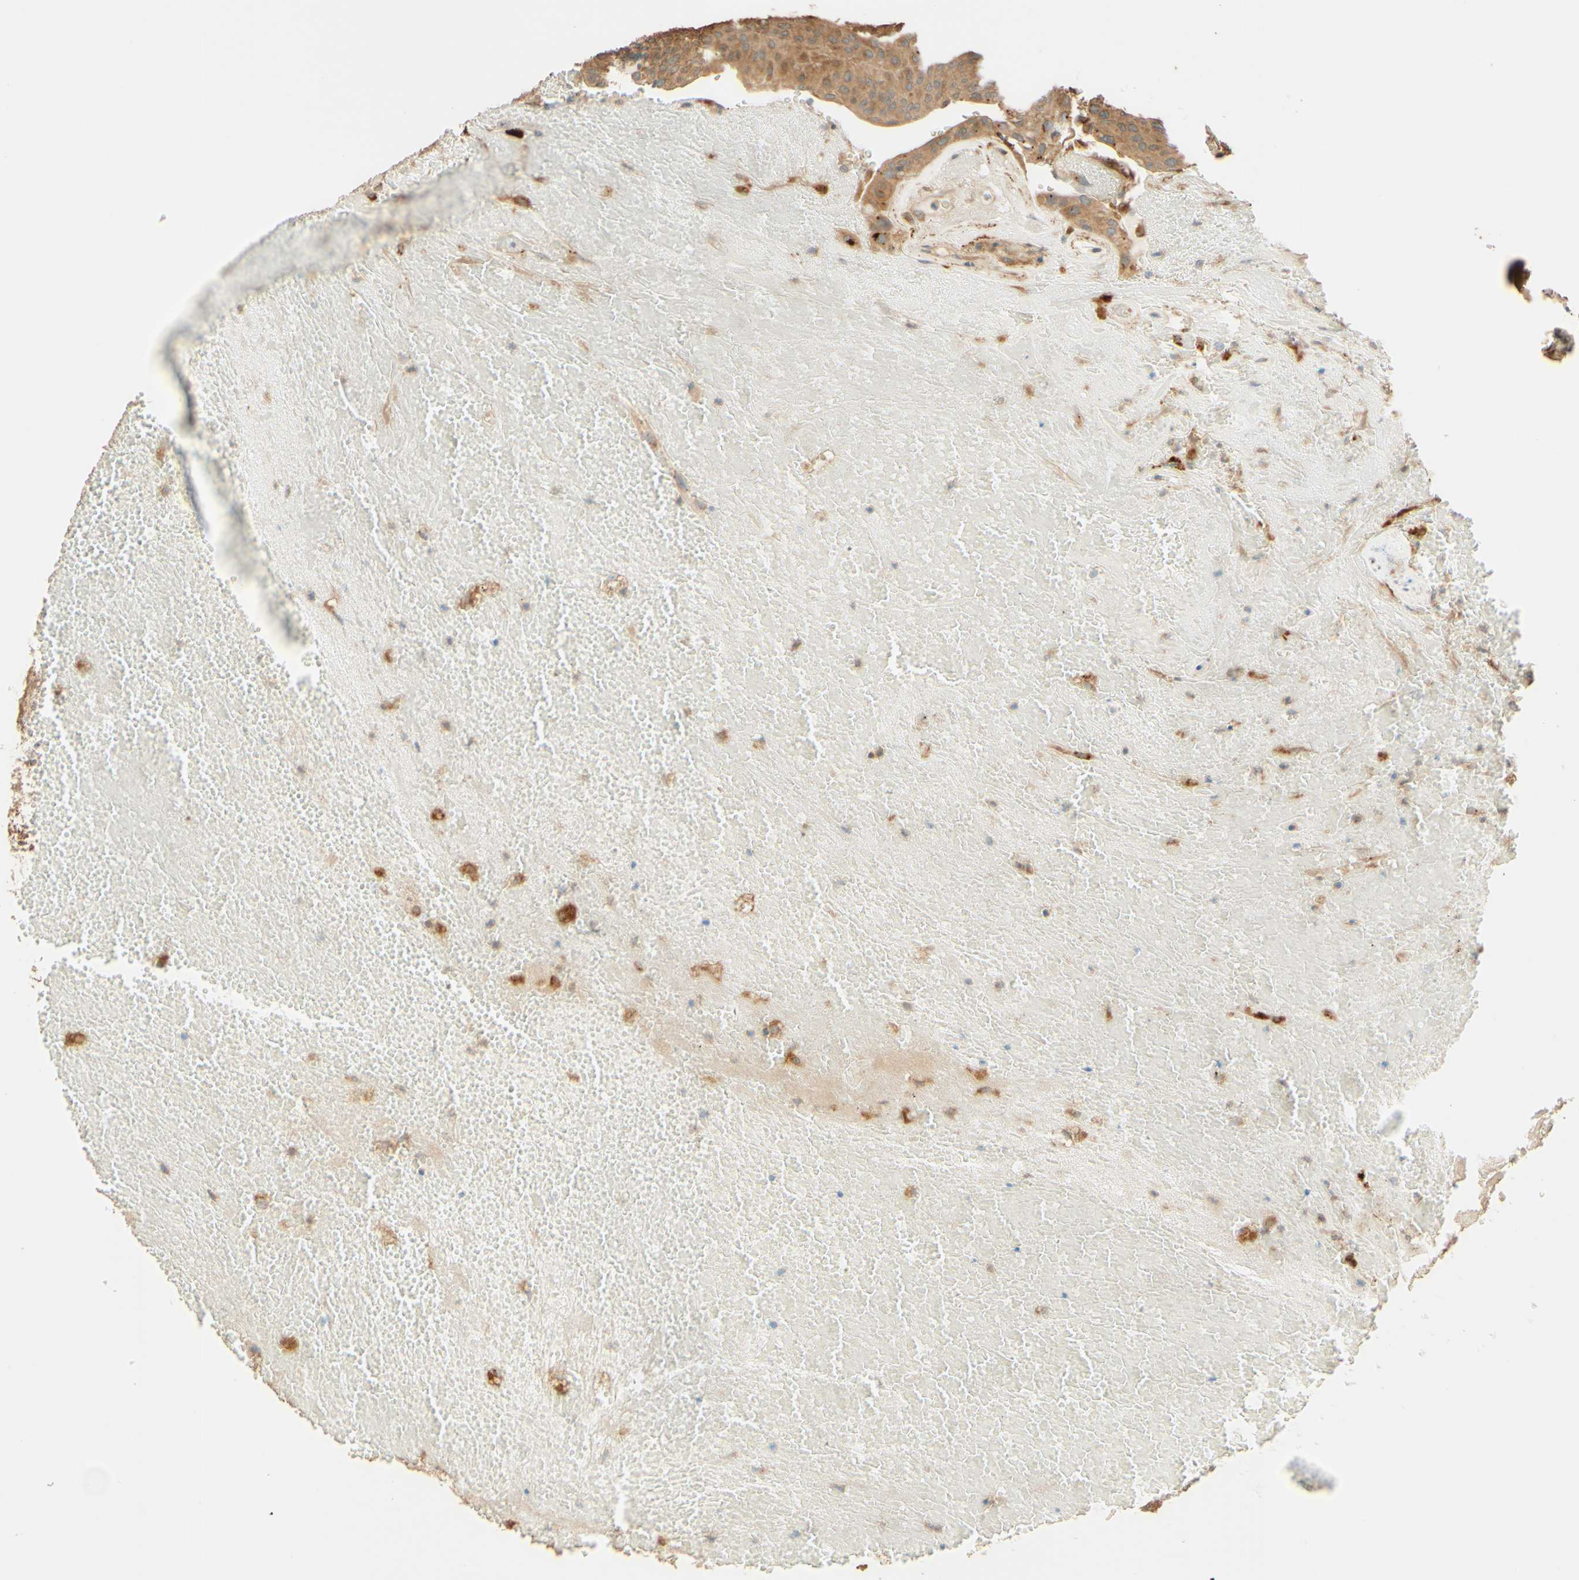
{"staining": {"intensity": "moderate", "quantity": ">75%", "location": "cytoplasmic/membranous"}, "tissue": "urothelial cancer", "cell_type": "Tumor cells", "image_type": "cancer", "snomed": [{"axis": "morphology", "description": "Urothelial carcinoma, High grade"}, {"axis": "topography", "description": "Urinary bladder"}], "caption": "Immunohistochemistry (IHC) (DAB (3,3'-diaminobenzidine)) staining of human urothelial carcinoma (high-grade) displays moderate cytoplasmic/membranous protein expression in about >75% of tumor cells. (Stains: DAB in brown, nuclei in blue, Microscopy: brightfield microscopy at high magnification).", "gene": "RNF19A", "patient": {"sex": "male", "age": 66}}